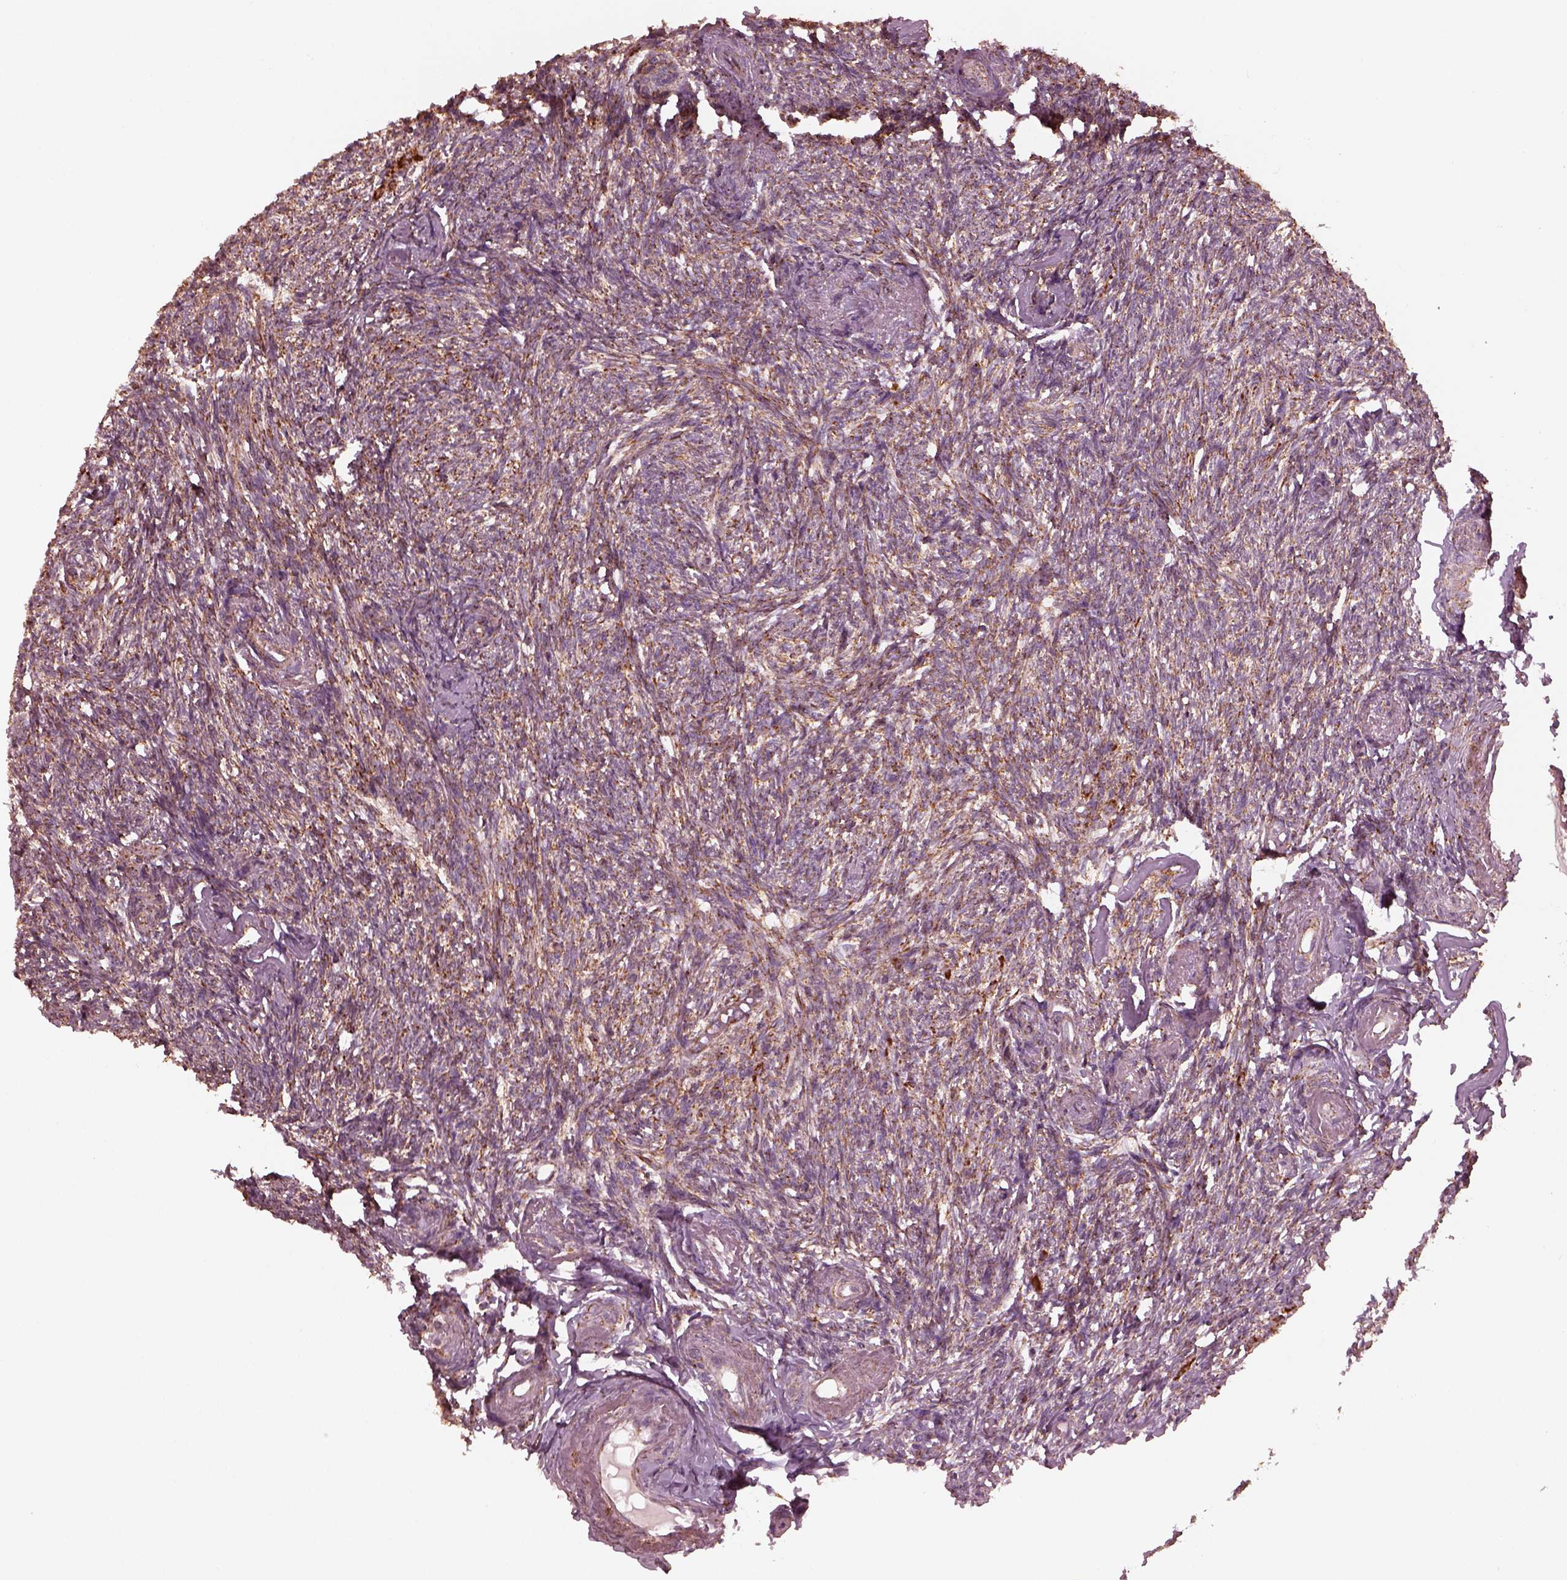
{"staining": {"intensity": "strong", "quantity": ">75%", "location": "cytoplasmic/membranous"}, "tissue": "ovary", "cell_type": "Follicle cells", "image_type": "normal", "snomed": [{"axis": "morphology", "description": "Normal tissue, NOS"}, {"axis": "topography", "description": "Ovary"}], "caption": "The photomicrograph displays a brown stain indicating the presence of a protein in the cytoplasmic/membranous of follicle cells in ovary. (DAB IHC, brown staining for protein, blue staining for nuclei).", "gene": "NDUFB10", "patient": {"sex": "female", "age": 72}}